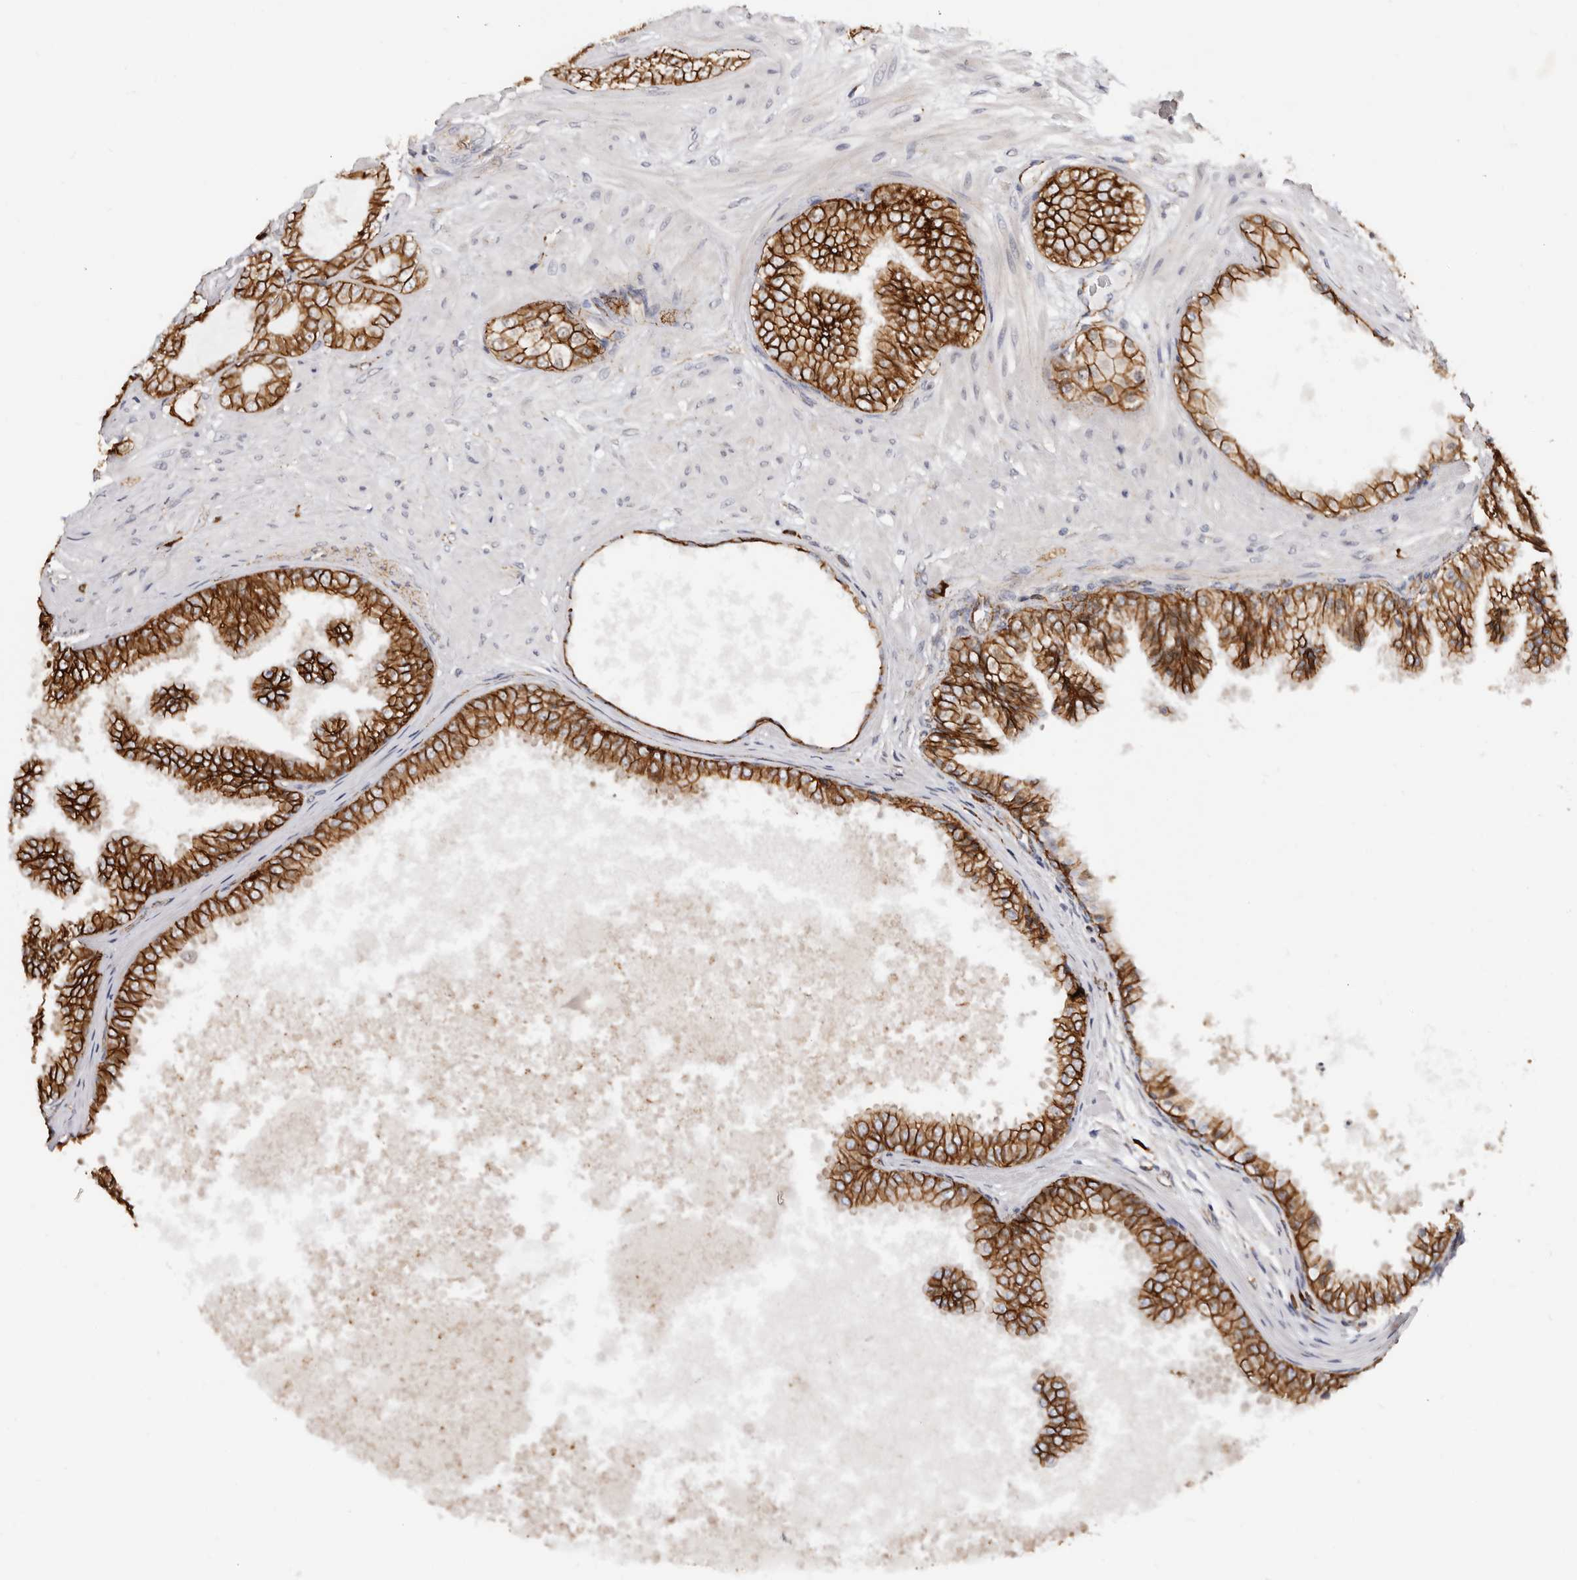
{"staining": {"intensity": "strong", "quantity": ">75%", "location": "cytoplasmic/membranous"}, "tissue": "prostate cancer", "cell_type": "Tumor cells", "image_type": "cancer", "snomed": [{"axis": "morphology", "description": "Adenocarcinoma, Low grade"}, {"axis": "topography", "description": "Prostate"}], "caption": "An immunohistochemistry photomicrograph of tumor tissue is shown. Protein staining in brown shows strong cytoplasmic/membranous positivity in low-grade adenocarcinoma (prostate) within tumor cells.", "gene": "CTNNB1", "patient": {"sex": "male", "age": 63}}